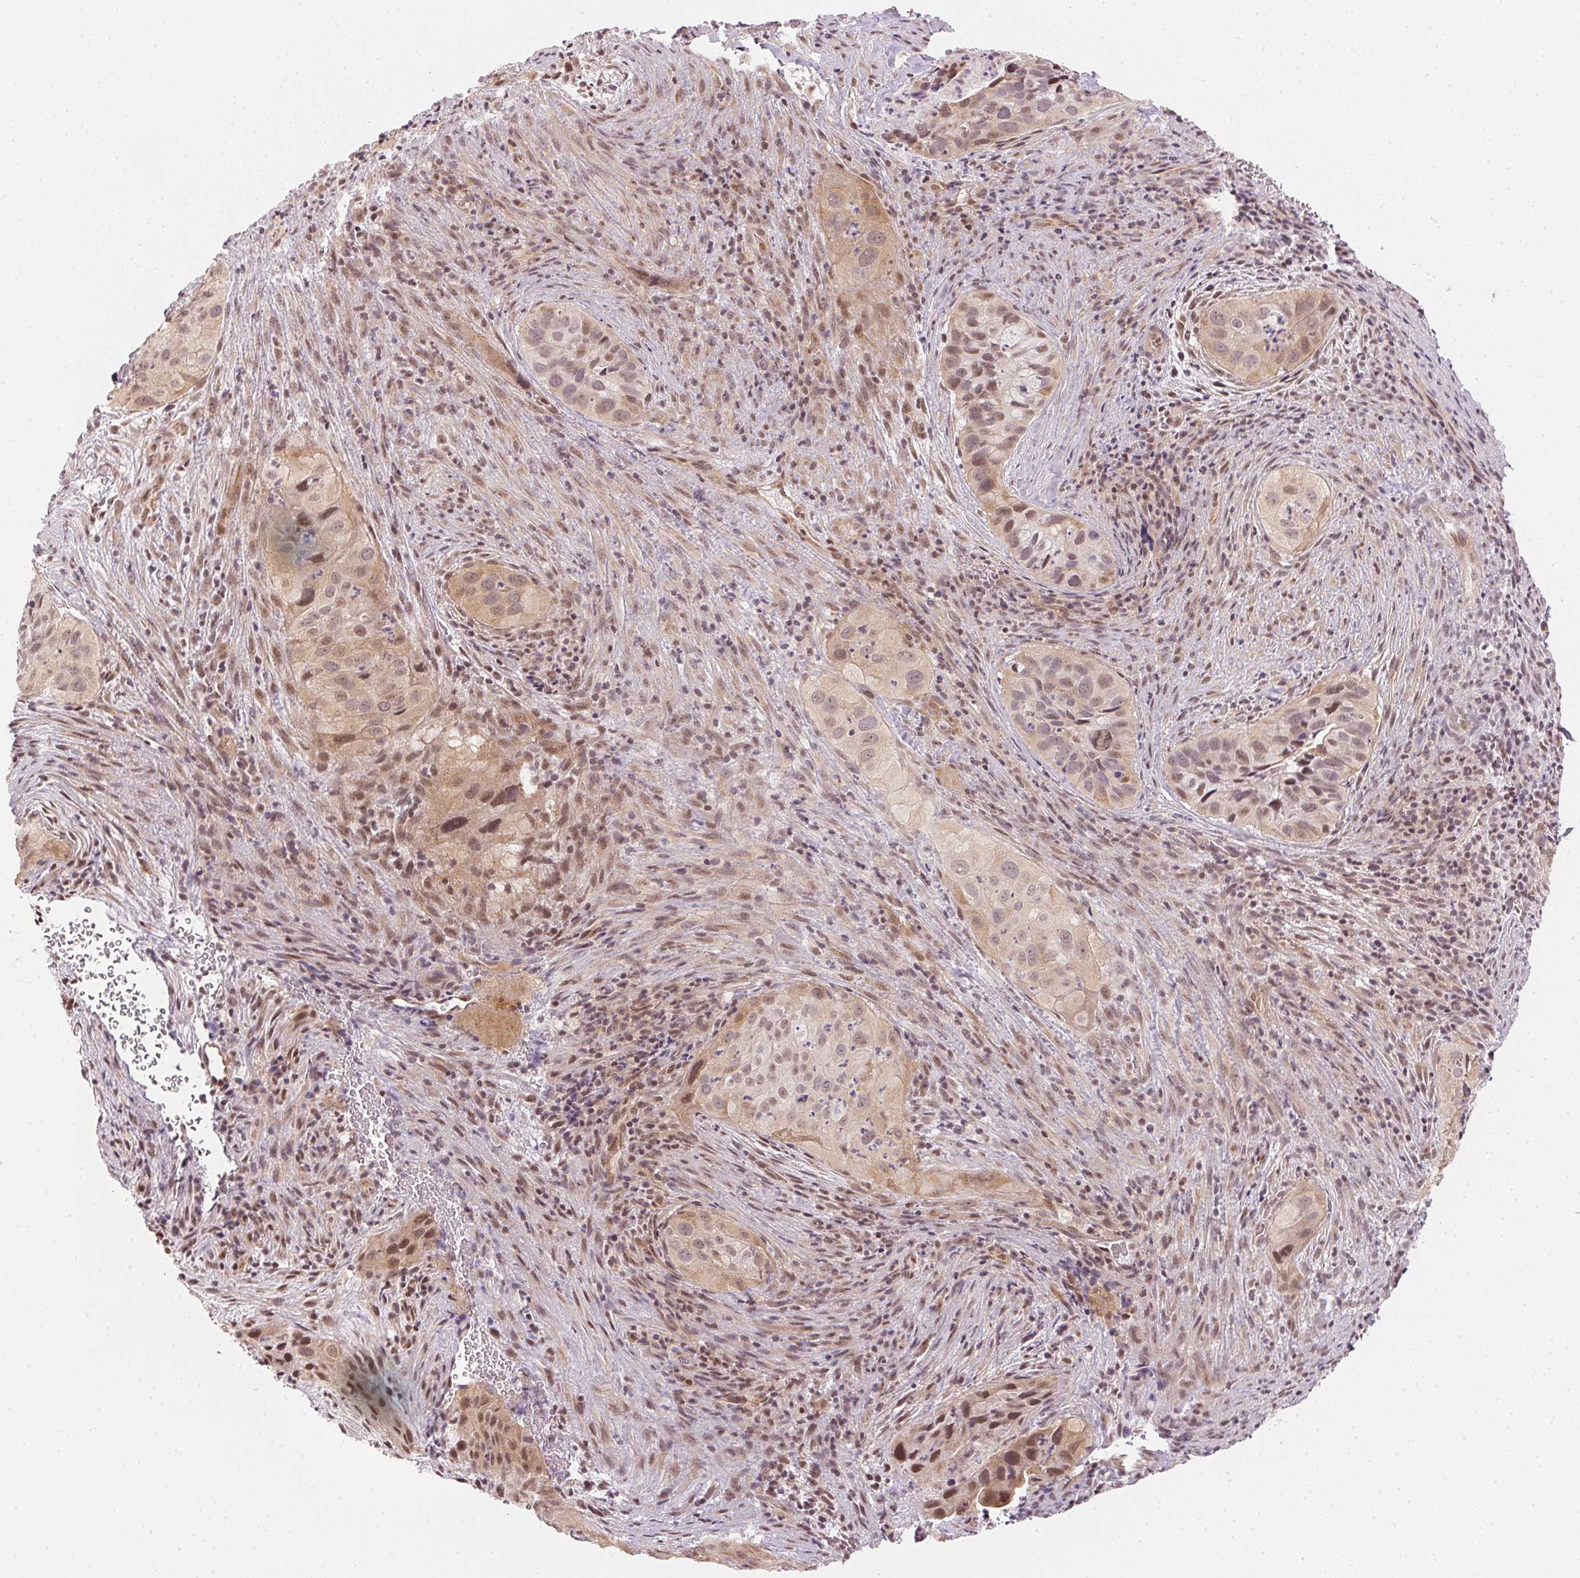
{"staining": {"intensity": "moderate", "quantity": "25%-75%", "location": "cytoplasmic/membranous,nuclear"}, "tissue": "cervical cancer", "cell_type": "Tumor cells", "image_type": "cancer", "snomed": [{"axis": "morphology", "description": "Squamous cell carcinoma, NOS"}, {"axis": "topography", "description": "Cervix"}], "caption": "Tumor cells display medium levels of moderate cytoplasmic/membranous and nuclear expression in approximately 25%-75% of cells in cervical cancer (squamous cell carcinoma).", "gene": "KAT6A", "patient": {"sex": "female", "age": 38}}